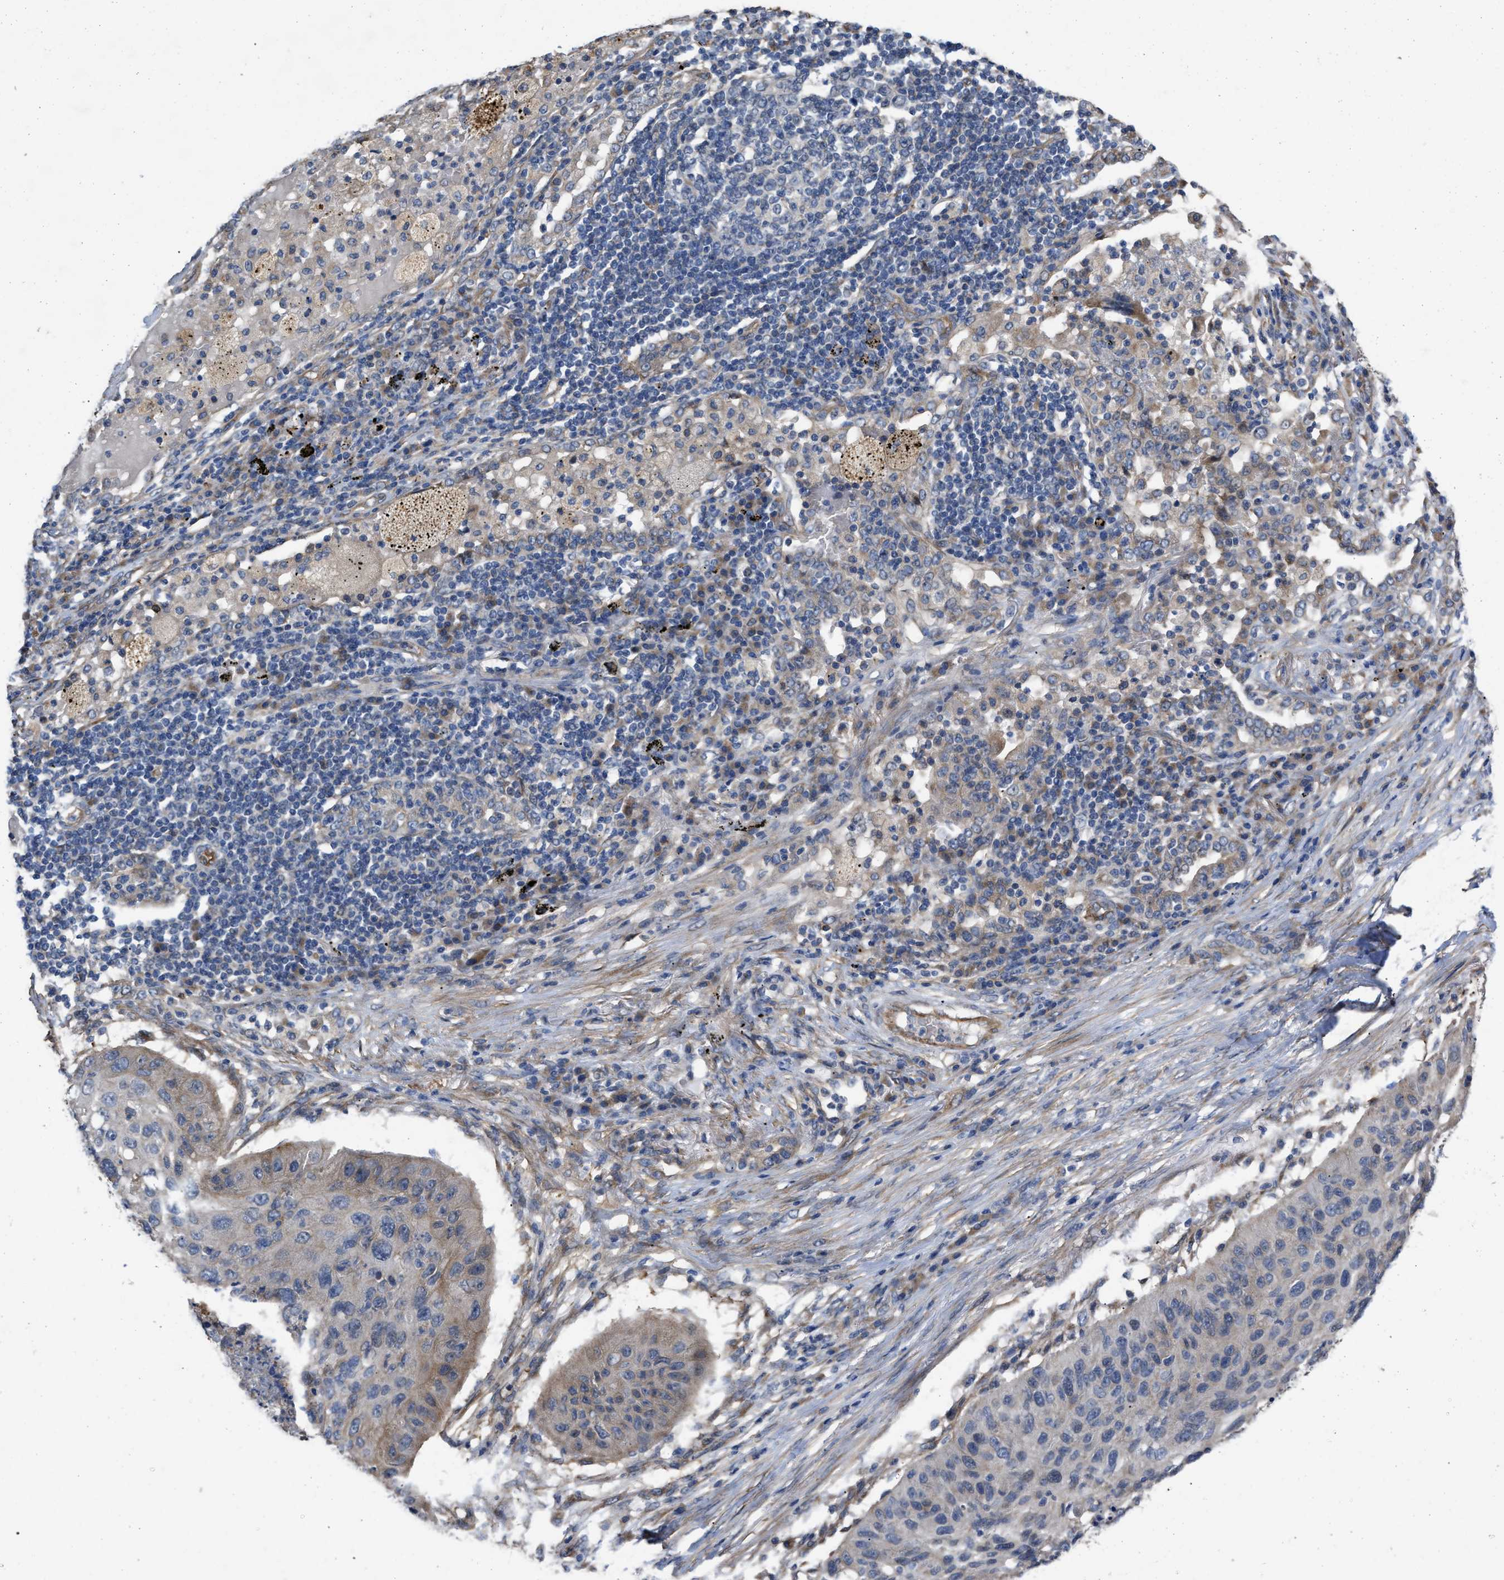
{"staining": {"intensity": "weak", "quantity": "<25%", "location": "cytoplasmic/membranous"}, "tissue": "lung cancer", "cell_type": "Tumor cells", "image_type": "cancer", "snomed": [{"axis": "morphology", "description": "Squamous cell carcinoma, NOS"}, {"axis": "topography", "description": "Lung"}], "caption": "Tumor cells are negative for protein expression in human lung squamous cell carcinoma.", "gene": "SLC4A11", "patient": {"sex": "female", "age": 63}}